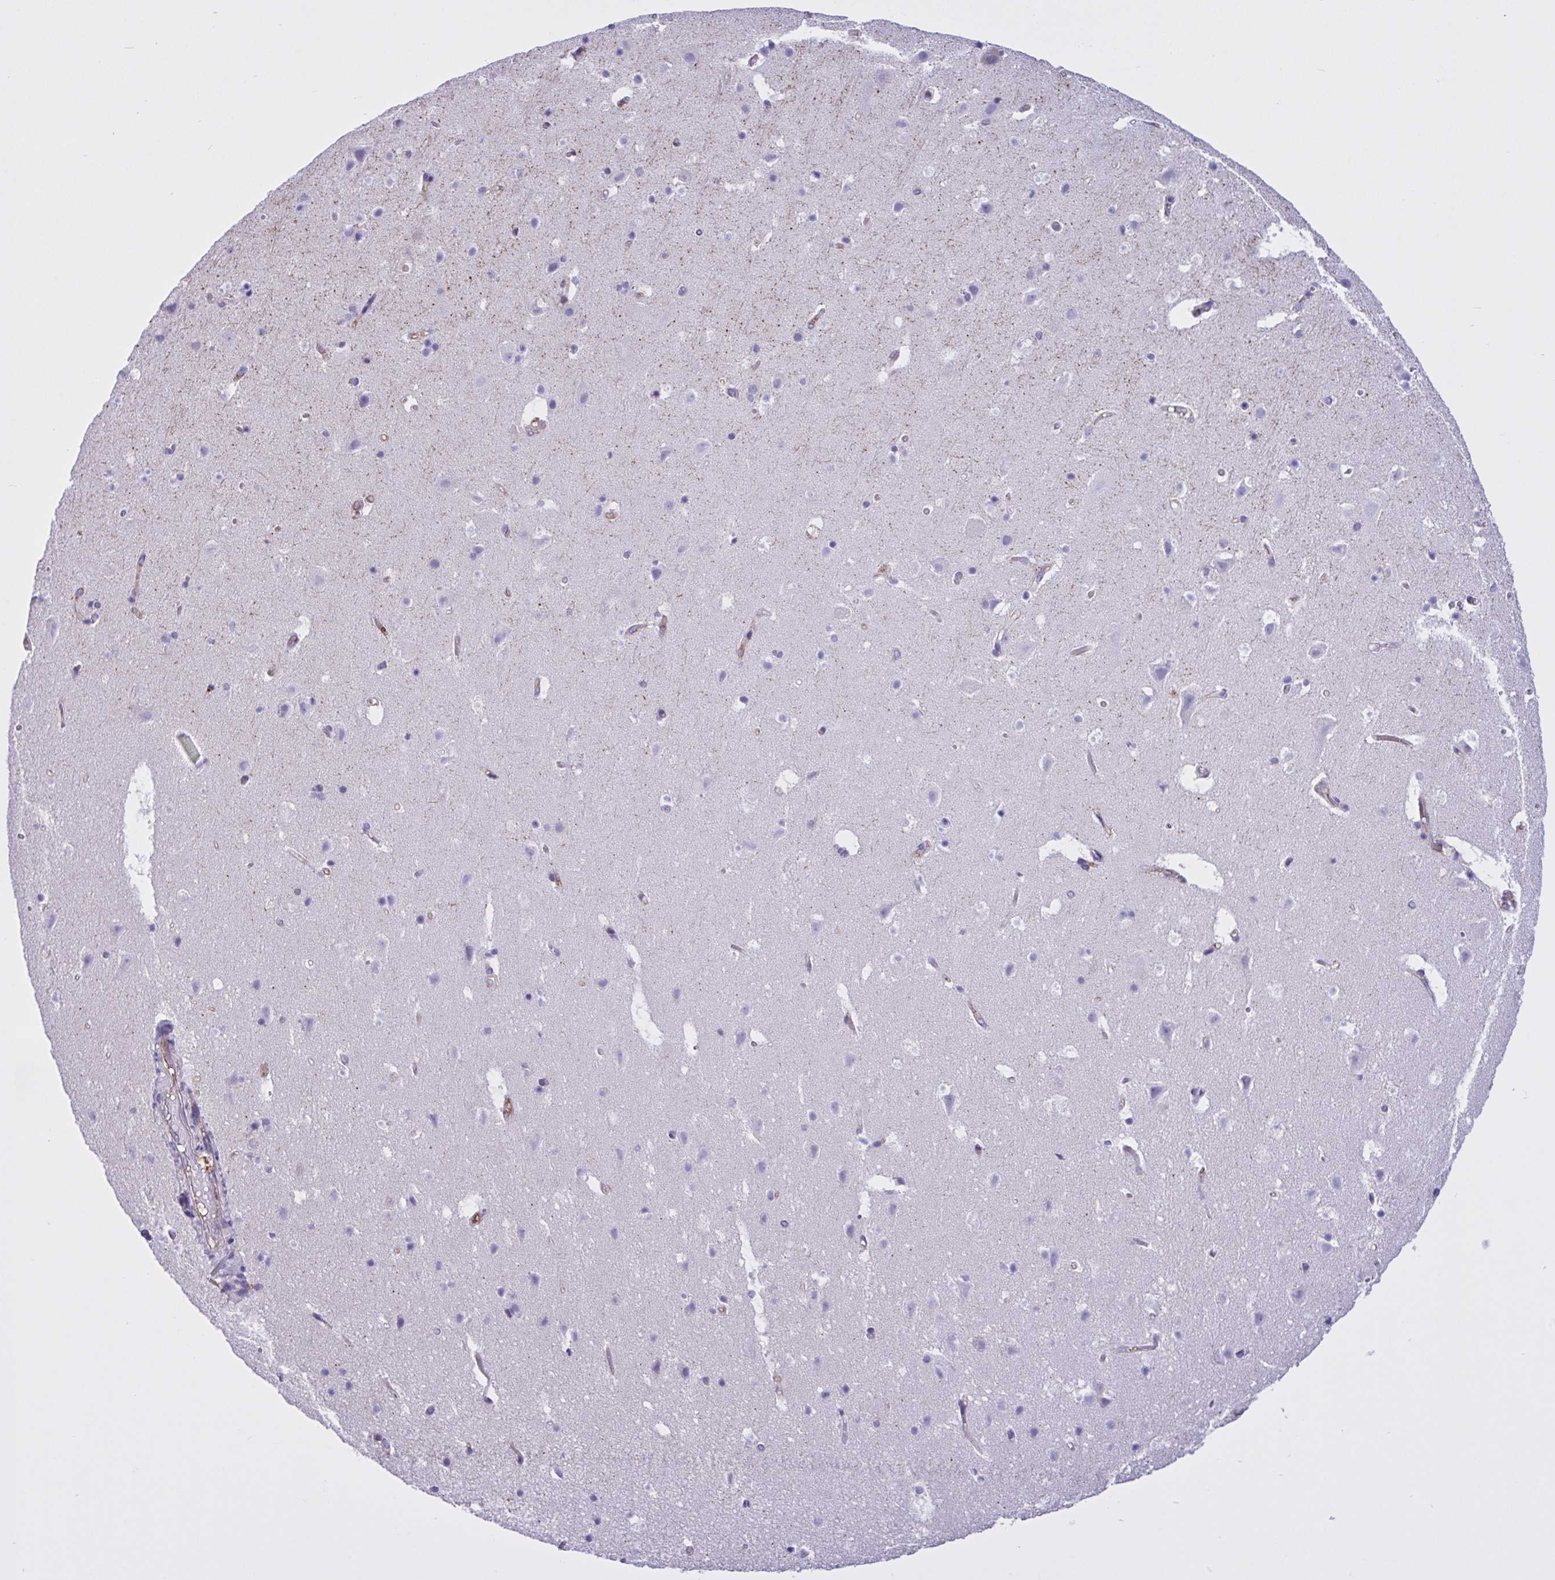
{"staining": {"intensity": "weak", "quantity": "25%-75%", "location": "cytoplasmic/membranous"}, "tissue": "cerebral cortex", "cell_type": "Endothelial cells", "image_type": "normal", "snomed": [{"axis": "morphology", "description": "Normal tissue, NOS"}, {"axis": "topography", "description": "Cerebral cortex"}], "caption": "This photomicrograph exhibits immunohistochemistry staining of benign human cerebral cortex, with low weak cytoplasmic/membranous expression in approximately 25%-75% of endothelial cells.", "gene": "OR51M1", "patient": {"sex": "female", "age": 42}}